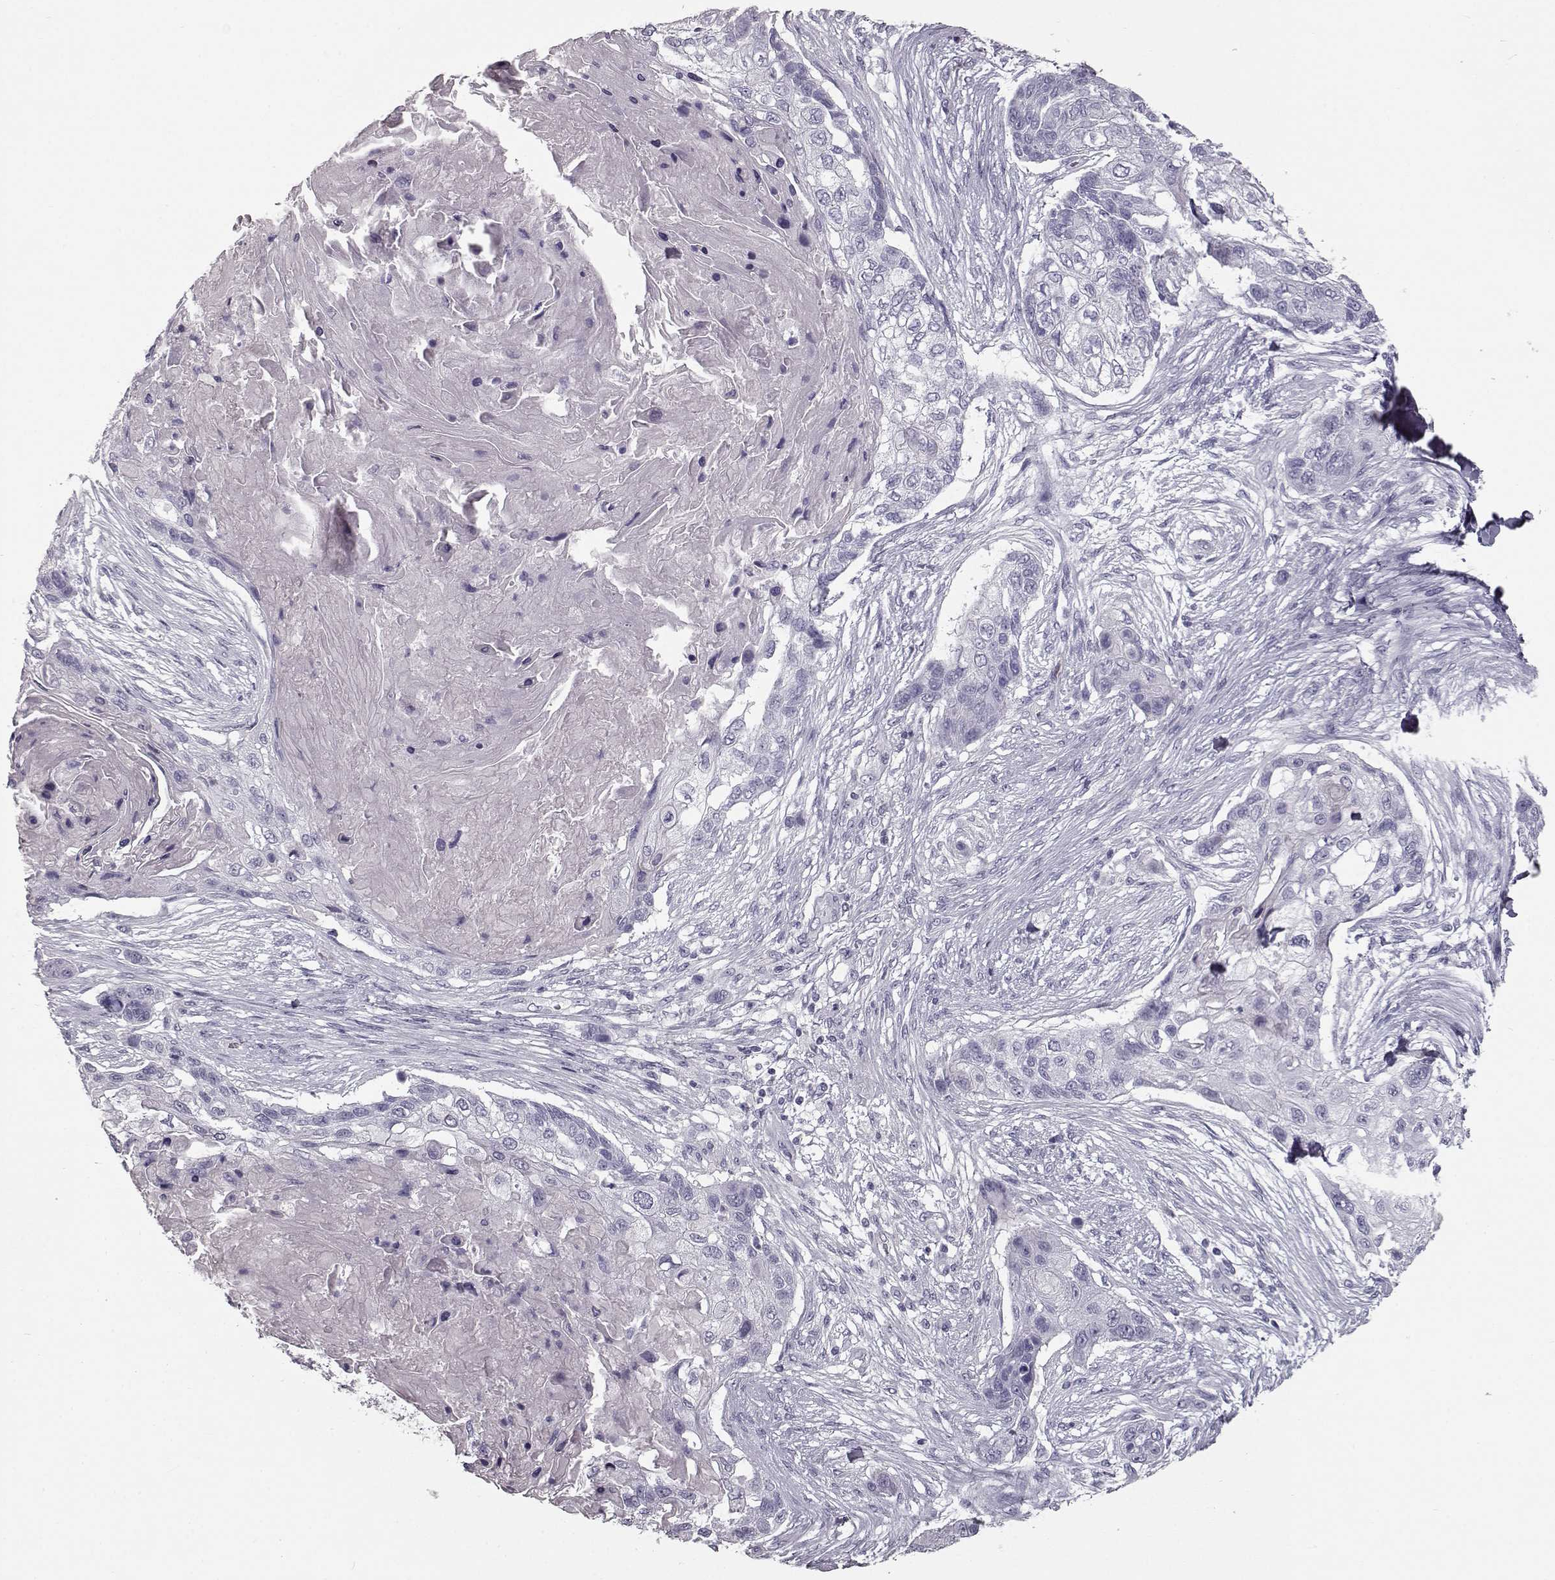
{"staining": {"intensity": "negative", "quantity": "none", "location": "none"}, "tissue": "lung cancer", "cell_type": "Tumor cells", "image_type": "cancer", "snomed": [{"axis": "morphology", "description": "Squamous cell carcinoma, NOS"}, {"axis": "topography", "description": "Lung"}], "caption": "This photomicrograph is of lung squamous cell carcinoma stained with immunohistochemistry to label a protein in brown with the nuclei are counter-stained blue. There is no positivity in tumor cells.", "gene": "CCL19", "patient": {"sex": "male", "age": 69}}